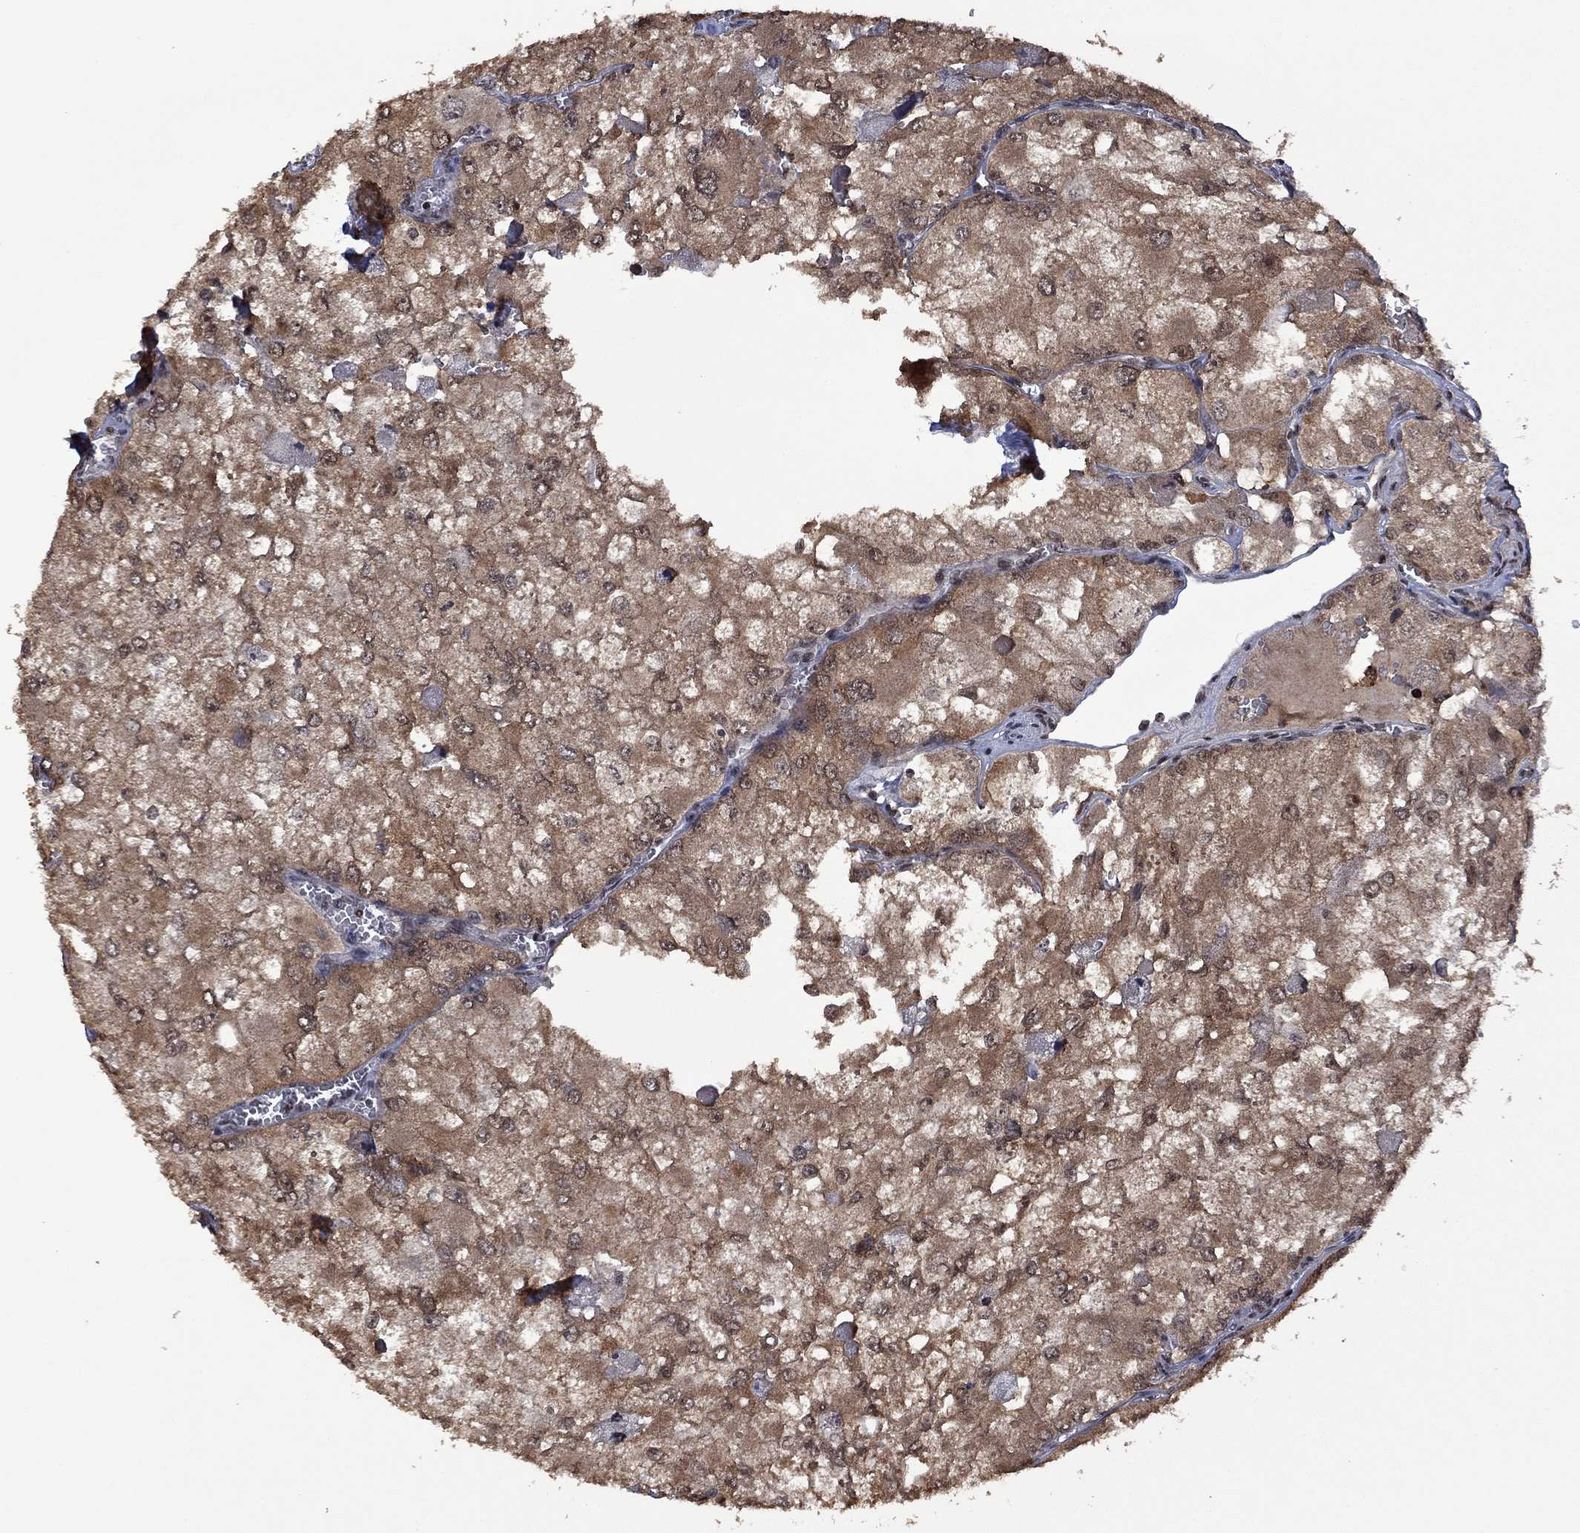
{"staining": {"intensity": "moderate", "quantity": ">75%", "location": "cytoplasmic/membranous"}, "tissue": "renal cancer", "cell_type": "Tumor cells", "image_type": "cancer", "snomed": [{"axis": "morphology", "description": "Adenocarcinoma, NOS"}, {"axis": "topography", "description": "Kidney"}], "caption": "IHC histopathology image of neoplastic tissue: renal cancer (adenocarcinoma) stained using immunohistochemistry demonstrates medium levels of moderate protein expression localized specifically in the cytoplasmic/membranous of tumor cells, appearing as a cytoplasmic/membranous brown color.", "gene": "FBL", "patient": {"sex": "female", "age": 70}}